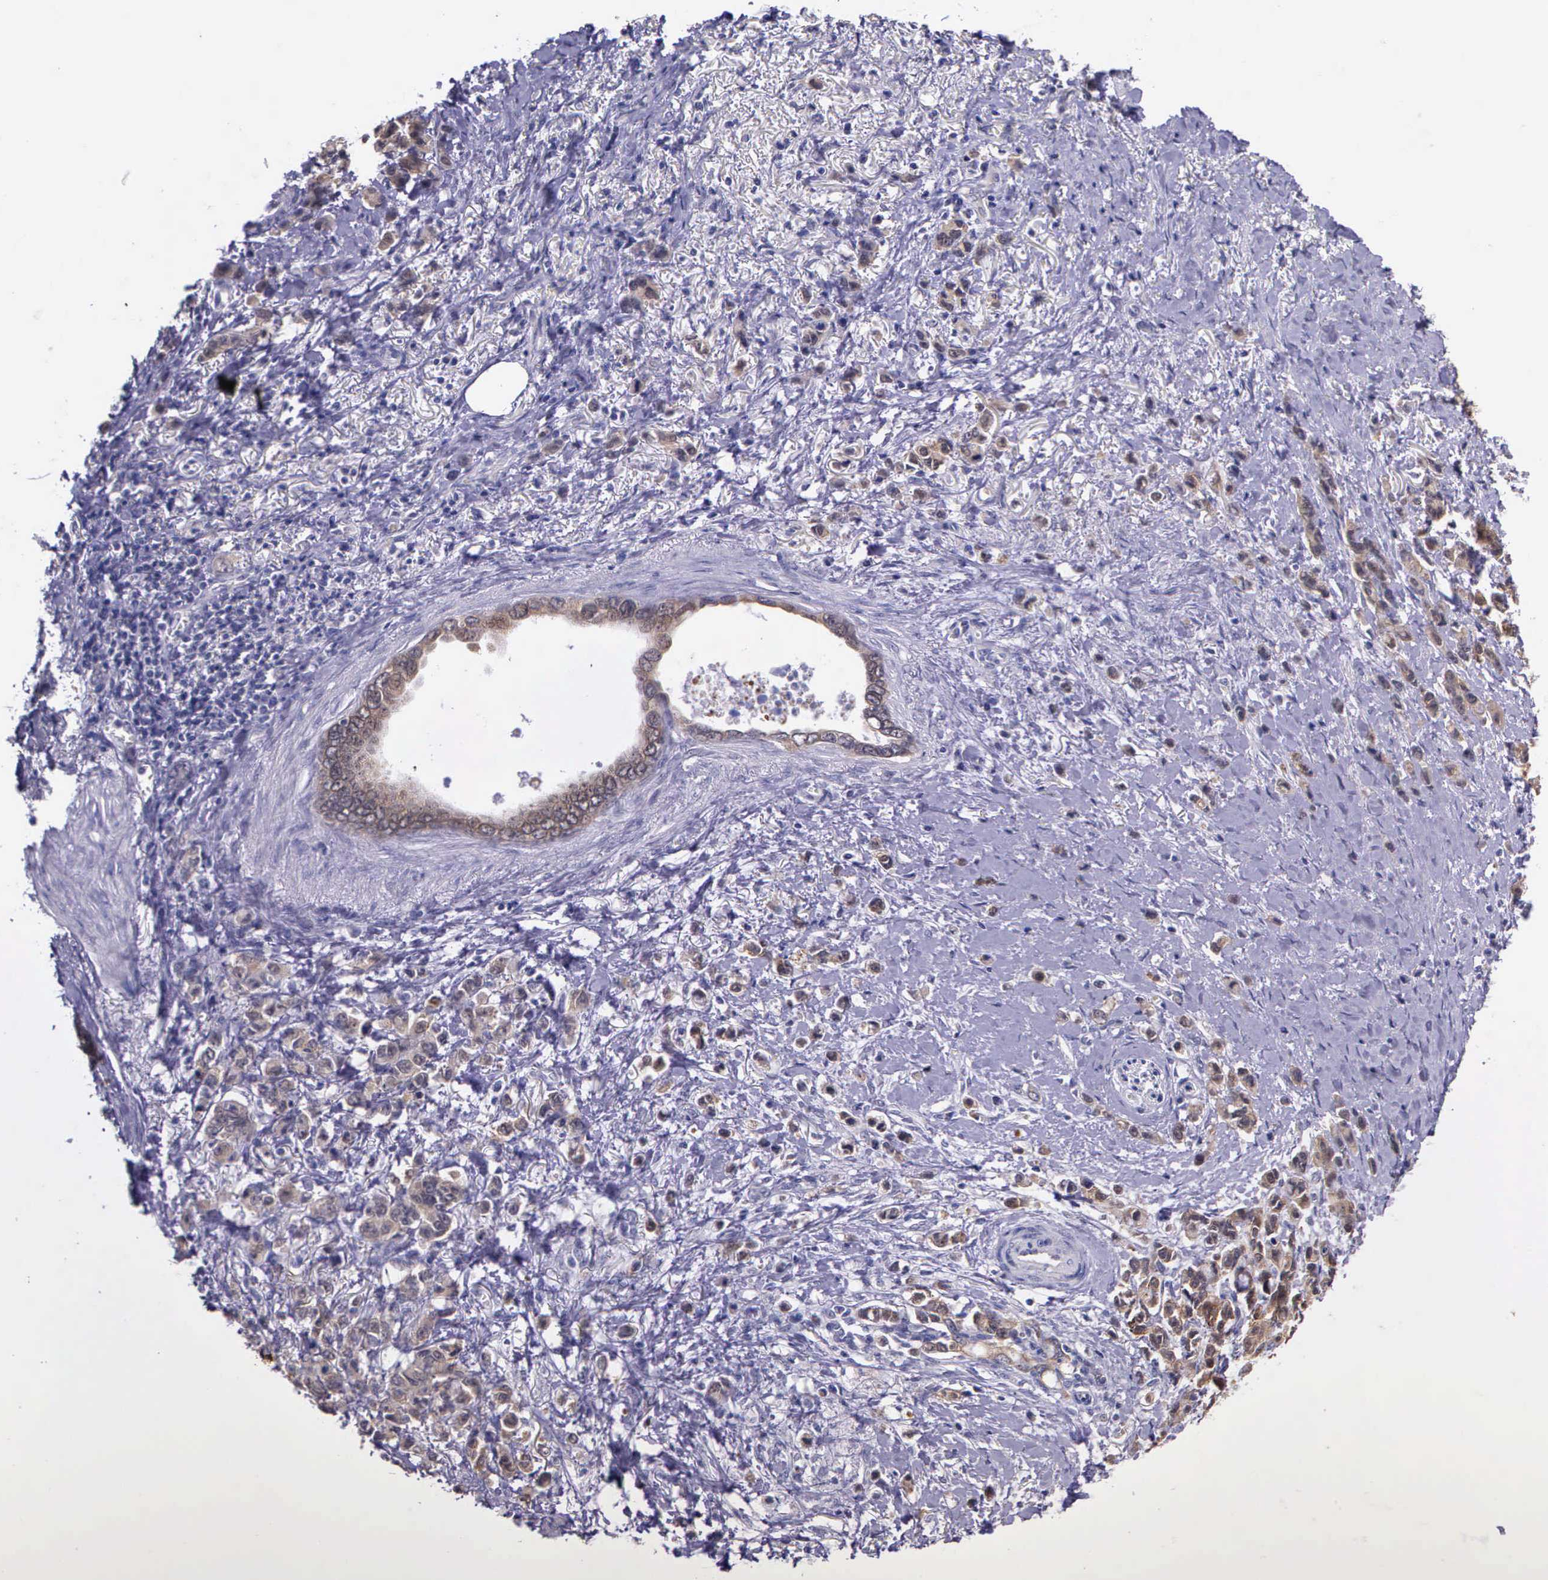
{"staining": {"intensity": "weak", "quantity": ">75%", "location": "cytoplasmic/membranous"}, "tissue": "stomach cancer", "cell_type": "Tumor cells", "image_type": "cancer", "snomed": [{"axis": "morphology", "description": "Adenocarcinoma, NOS"}, {"axis": "topography", "description": "Stomach"}], "caption": "Stomach adenocarcinoma was stained to show a protein in brown. There is low levels of weak cytoplasmic/membranous staining in approximately >75% of tumor cells.", "gene": "IGBP1", "patient": {"sex": "male", "age": 78}}